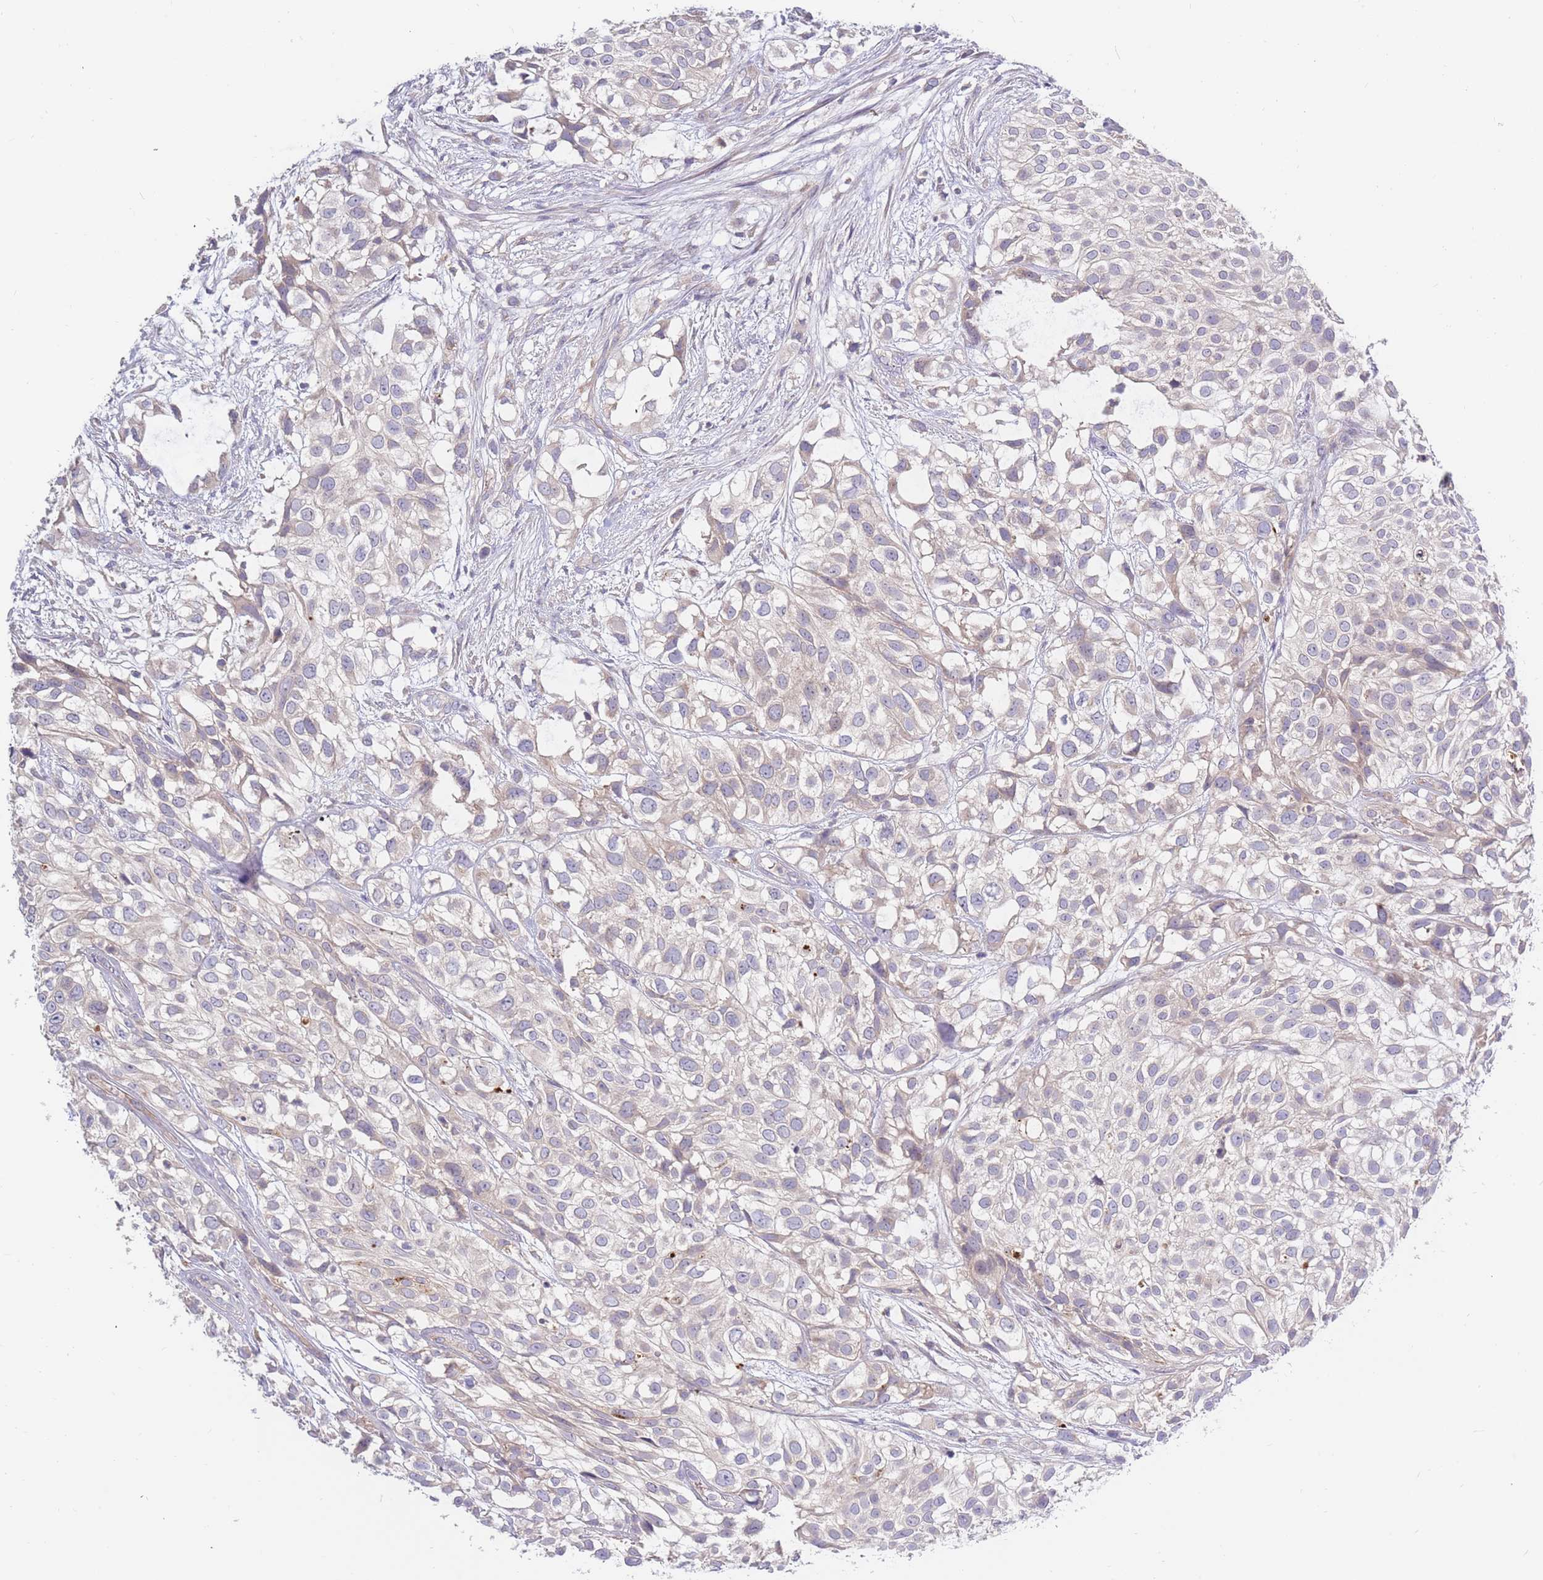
{"staining": {"intensity": "negative", "quantity": "none", "location": "none"}, "tissue": "urothelial cancer", "cell_type": "Tumor cells", "image_type": "cancer", "snomed": [{"axis": "morphology", "description": "Urothelial carcinoma, High grade"}, {"axis": "topography", "description": "Urinary bladder"}], "caption": "High-grade urothelial carcinoma was stained to show a protein in brown. There is no significant expression in tumor cells.", "gene": "BORCS5", "patient": {"sex": "male", "age": 56}}